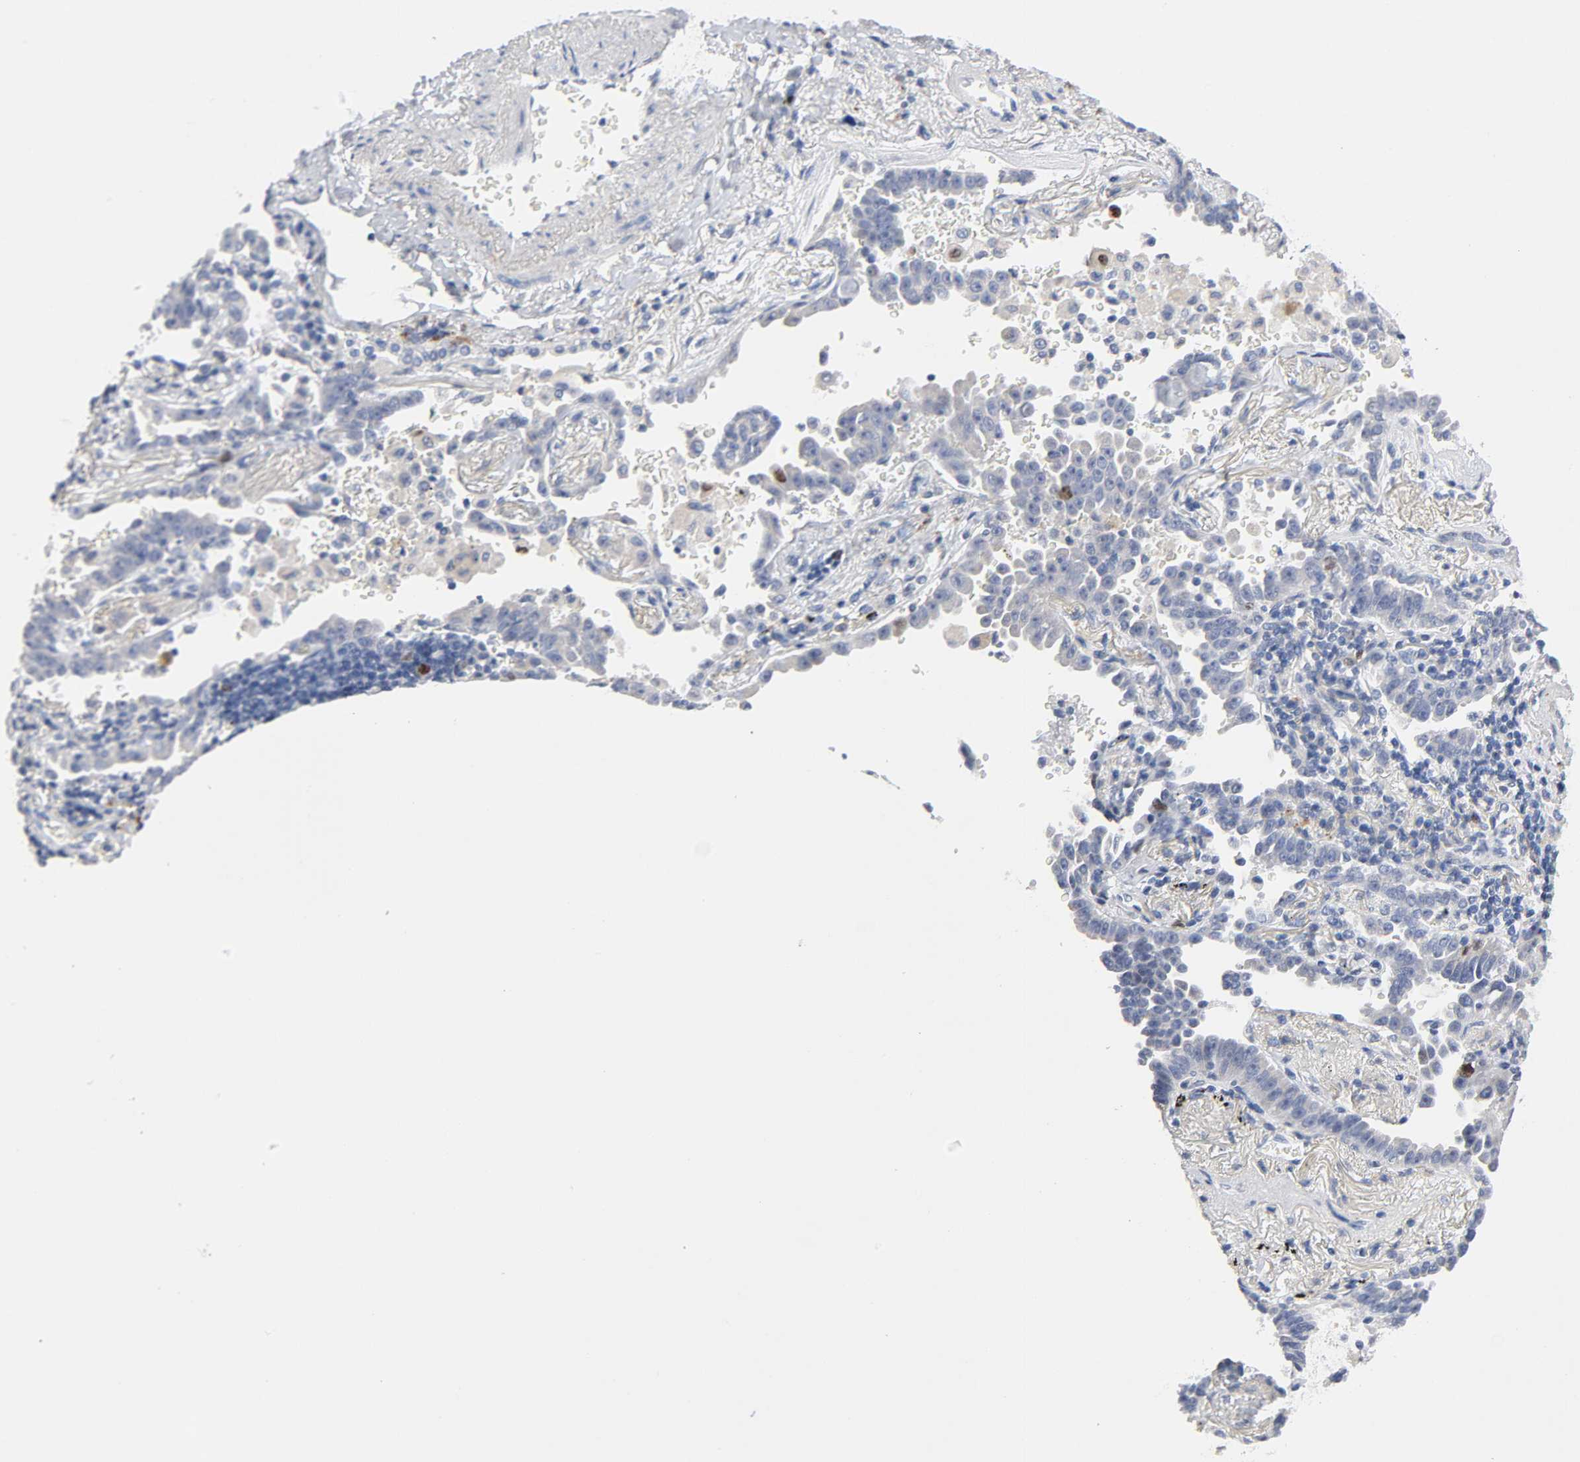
{"staining": {"intensity": "moderate", "quantity": "<25%", "location": "nuclear"}, "tissue": "lung cancer", "cell_type": "Tumor cells", "image_type": "cancer", "snomed": [{"axis": "morphology", "description": "Adenocarcinoma, NOS"}, {"axis": "topography", "description": "Lung"}], "caption": "Tumor cells demonstrate low levels of moderate nuclear staining in approximately <25% of cells in adenocarcinoma (lung).", "gene": "BIRC5", "patient": {"sex": "female", "age": 64}}